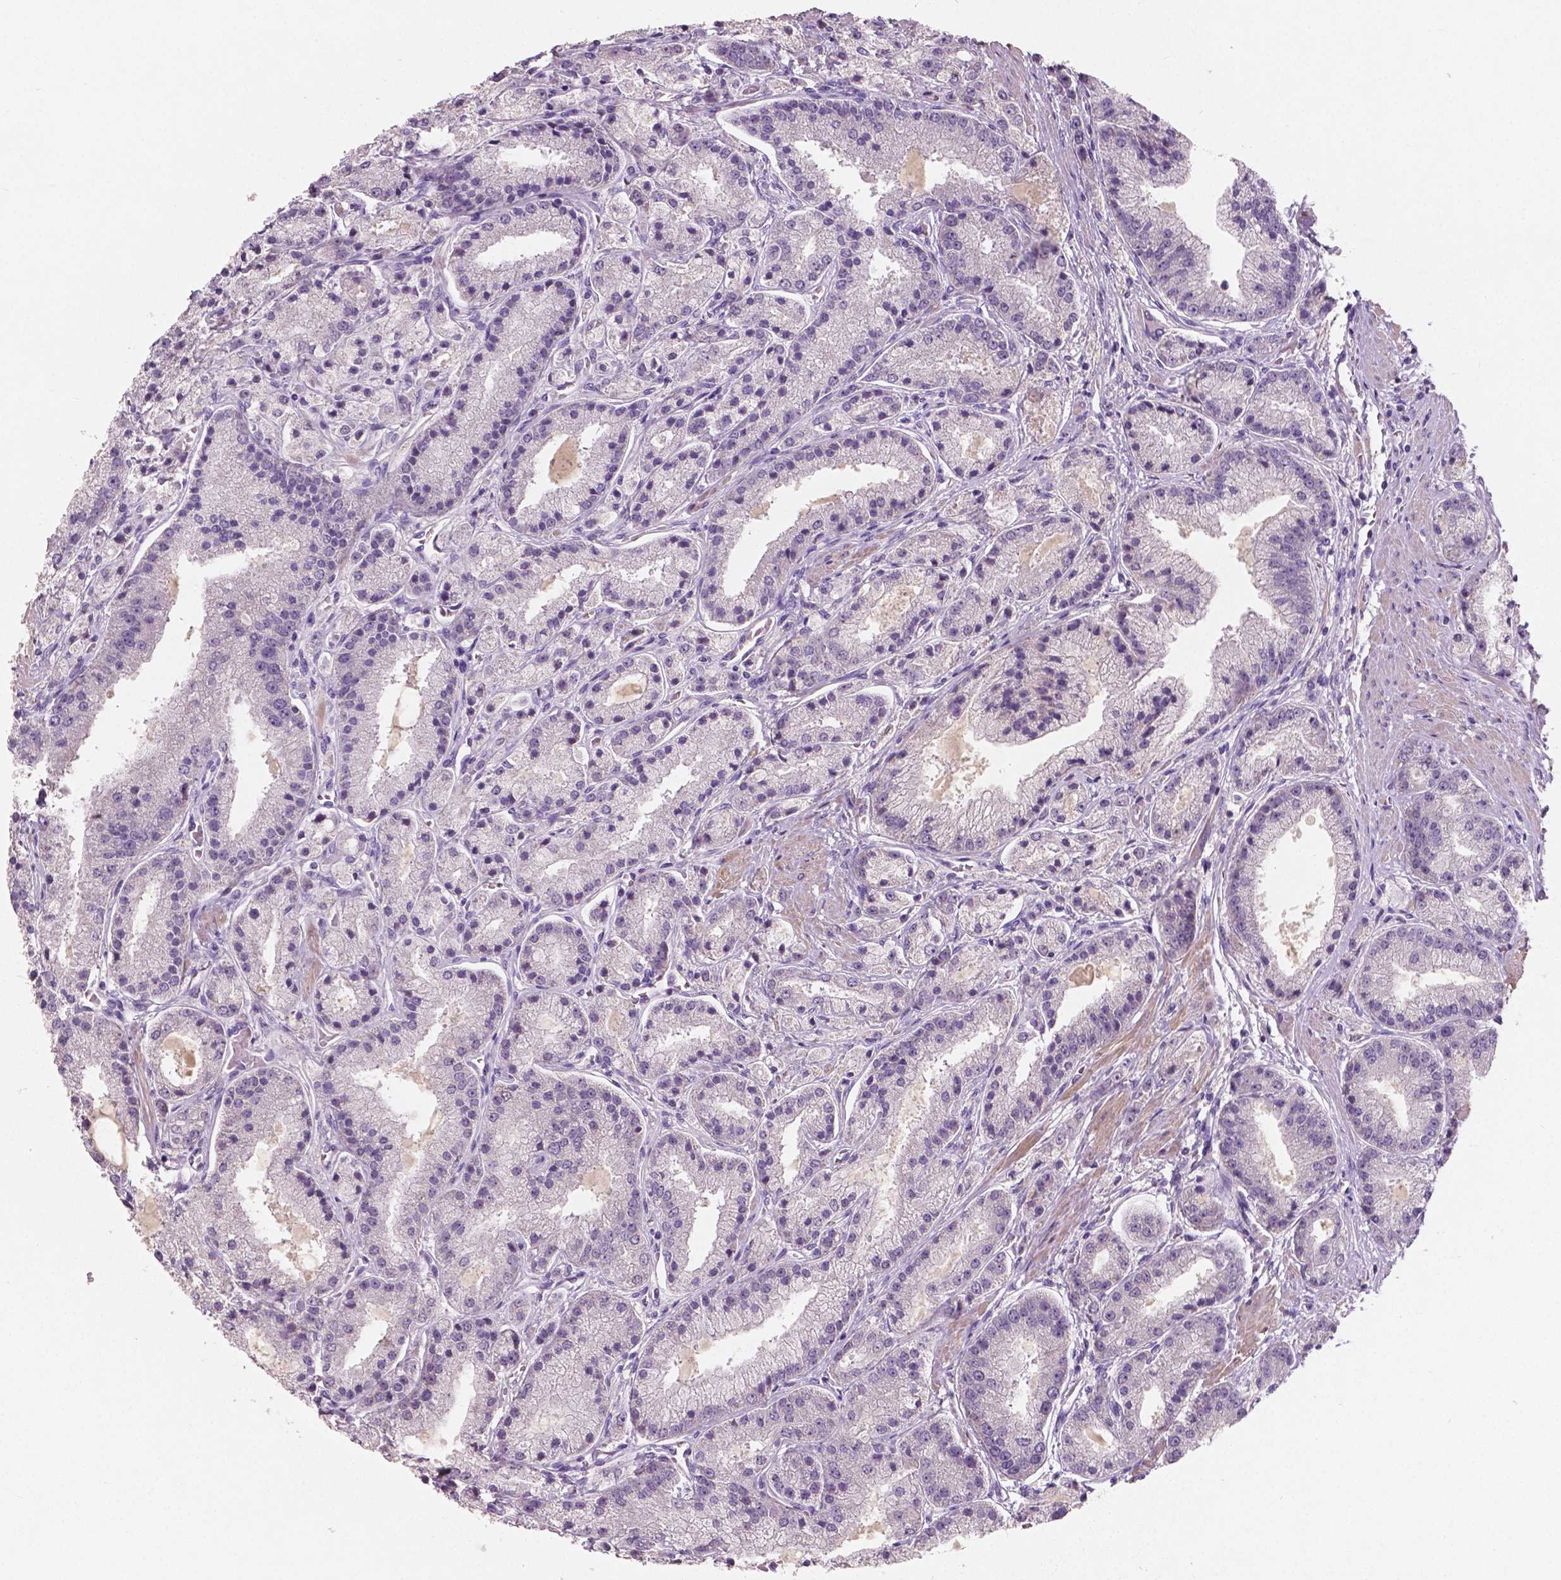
{"staining": {"intensity": "negative", "quantity": "none", "location": "none"}, "tissue": "prostate cancer", "cell_type": "Tumor cells", "image_type": "cancer", "snomed": [{"axis": "morphology", "description": "Adenocarcinoma, High grade"}, {"axis": "topography", "description": "Prostate"}], "caption": "Tumor cells show no significant protein staining in prostate high-grade adenocarcinoma.", "gene": "LSM14B", "patient": {"sex": "male", "age": 67}}